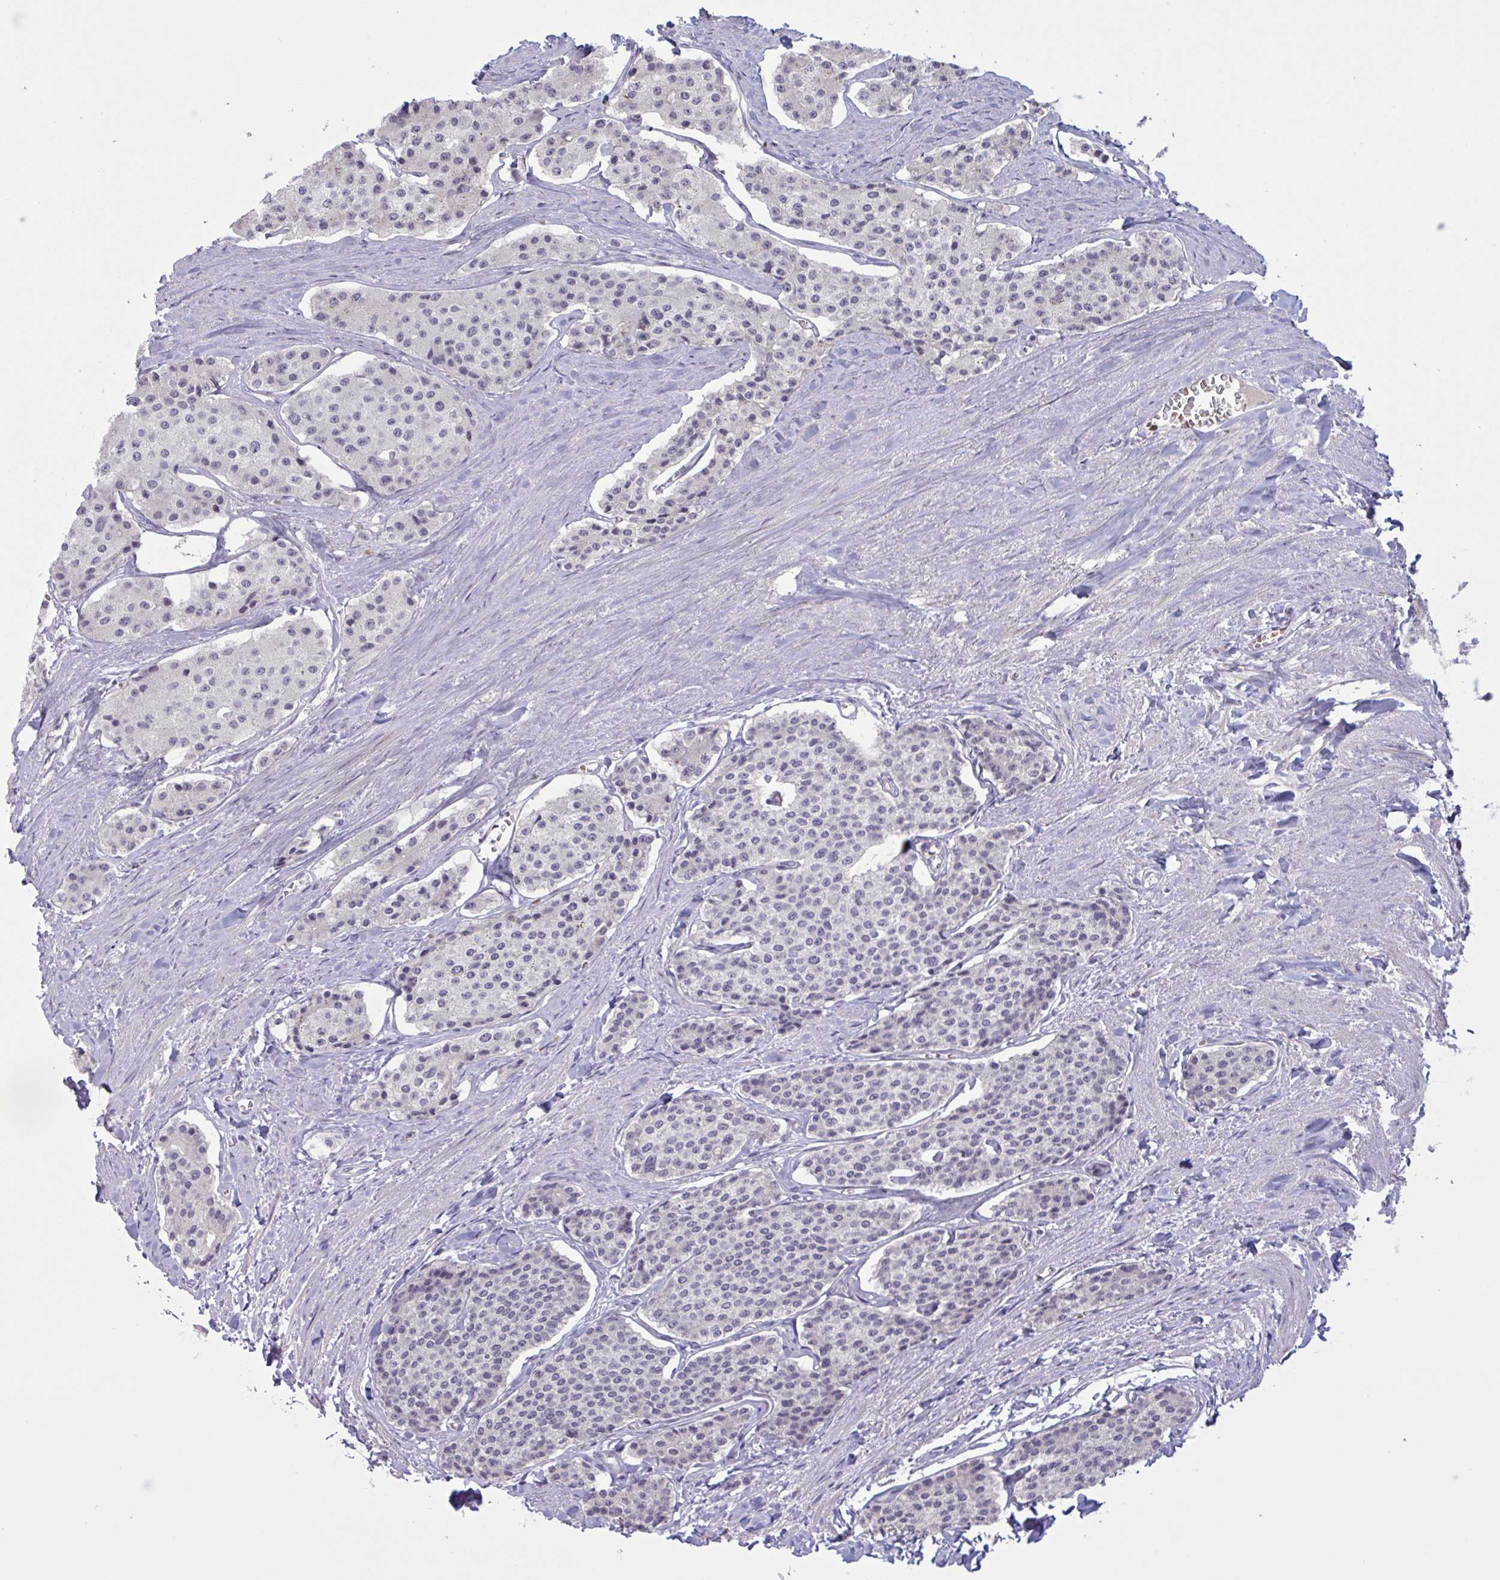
{"staining": {"intensity": "negative", "quantity": "none", "location": "none"}, "tissue": "carcinoid", "cell_type": "Tumor cells", "image_type": "cancer", "snomed": [{"axis": "morphology", "description": "Carcinoid, malignant, NOS"}, {"axis": "topography", "description": "Small intestine"}], "caption": "Immunohistochemistry (IHC) of human carcinoid exhibits no positivity in tumor cells.", "gene": "RFPL4B", "patient": {"sex": "female", "age": 65}}